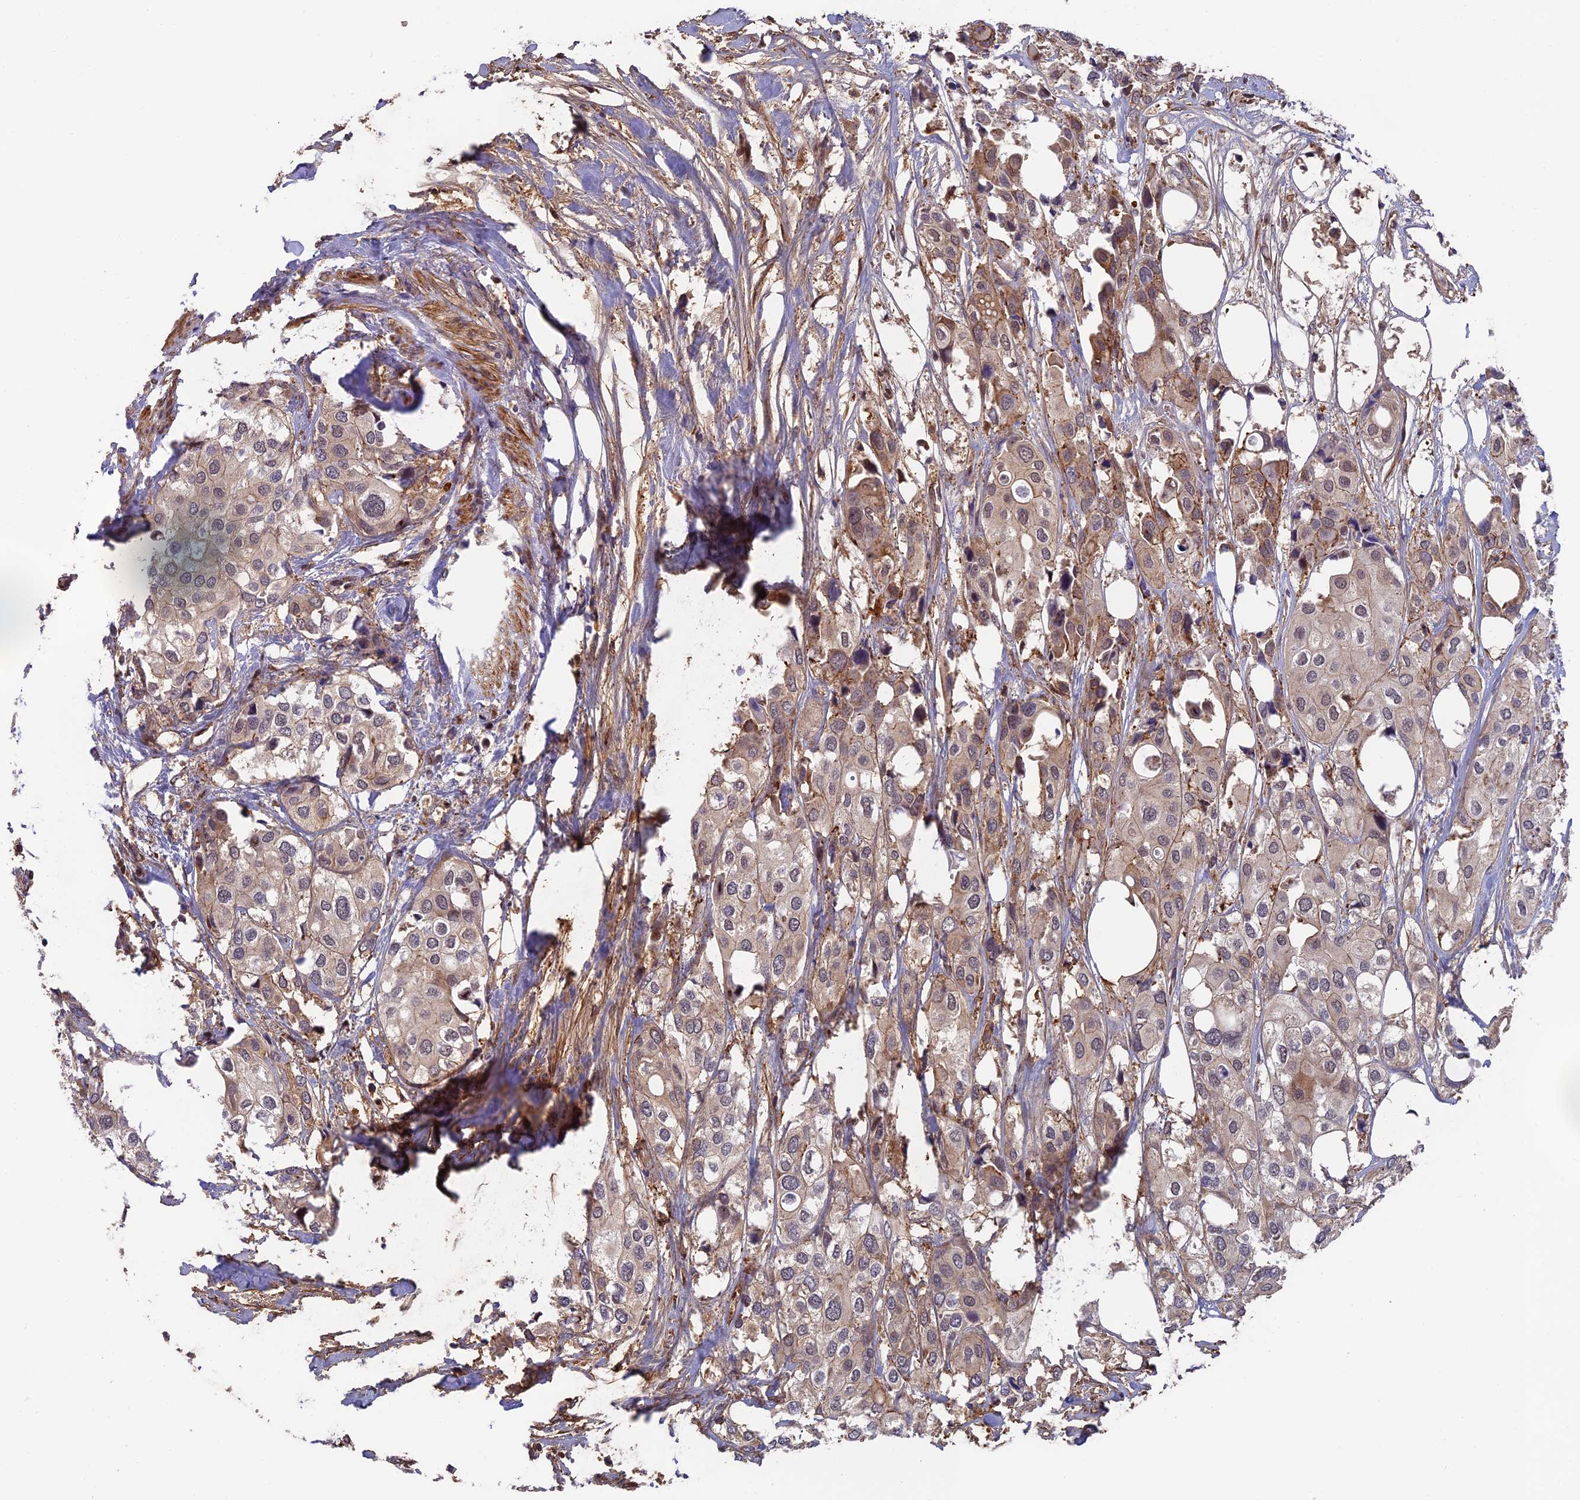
{"staining": {"intensity": "weak", "quantity": "25%-75%", "location": "cytoplasmic/membranous"}, "tissue": "urothelial cancer", "cell_type": "Tumor cells", "image_type": "cancer", "snomed": [{"axis": "morphology", "description": "Urothelial carcinoma, High grade"}, {"axis": "topography", "description": "Urinary bladder"}], "caption": "IHC image of human urothelial cancer stained for a protein (brown), which displays low levels of weak cytoplasmic/membranous expression in approximately 25%-75% of tumor cells.", "gene": "OSBPL1A", "patient": {"sex": "male", "age": 64}}